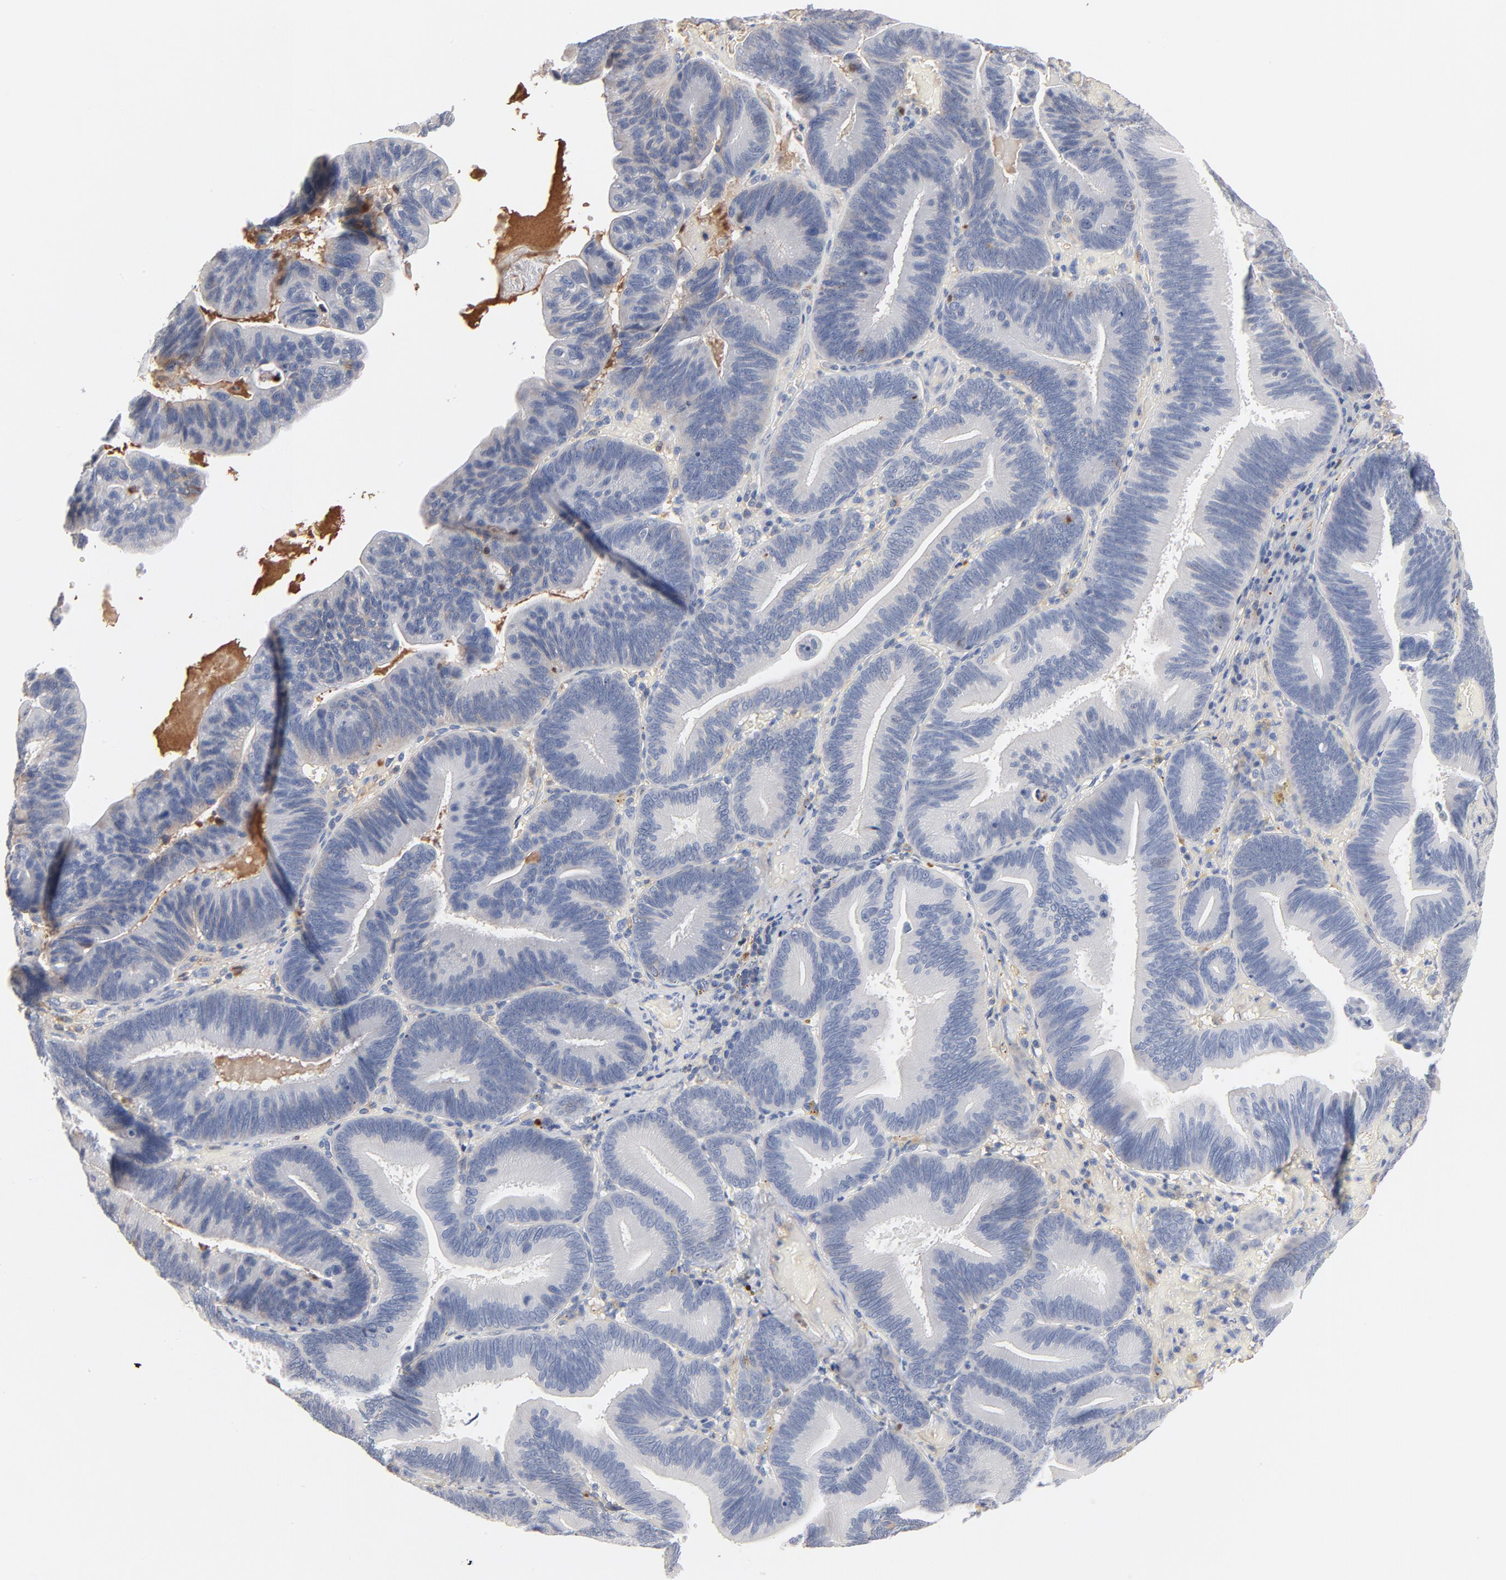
{"staining": {"intensity": "negative", "quantity": "none", "location": "none"}, "tissue": "pancreatic cancer", "cell_type": "Tumor cells", "image_type": "cancer", "snomed": [{"axis": "morphology", "description": "Adenocarcinoma, NOS"}, {"axis": "topography", "description": "Pancreas"}], "caption": "An image of pancreatic cancer (adenocarcinoma) stained for a protein demonstrates no brown staining in tumor cells.", "gene": "SERPINA4", "patient": {"sex": "male", "age": 82}}